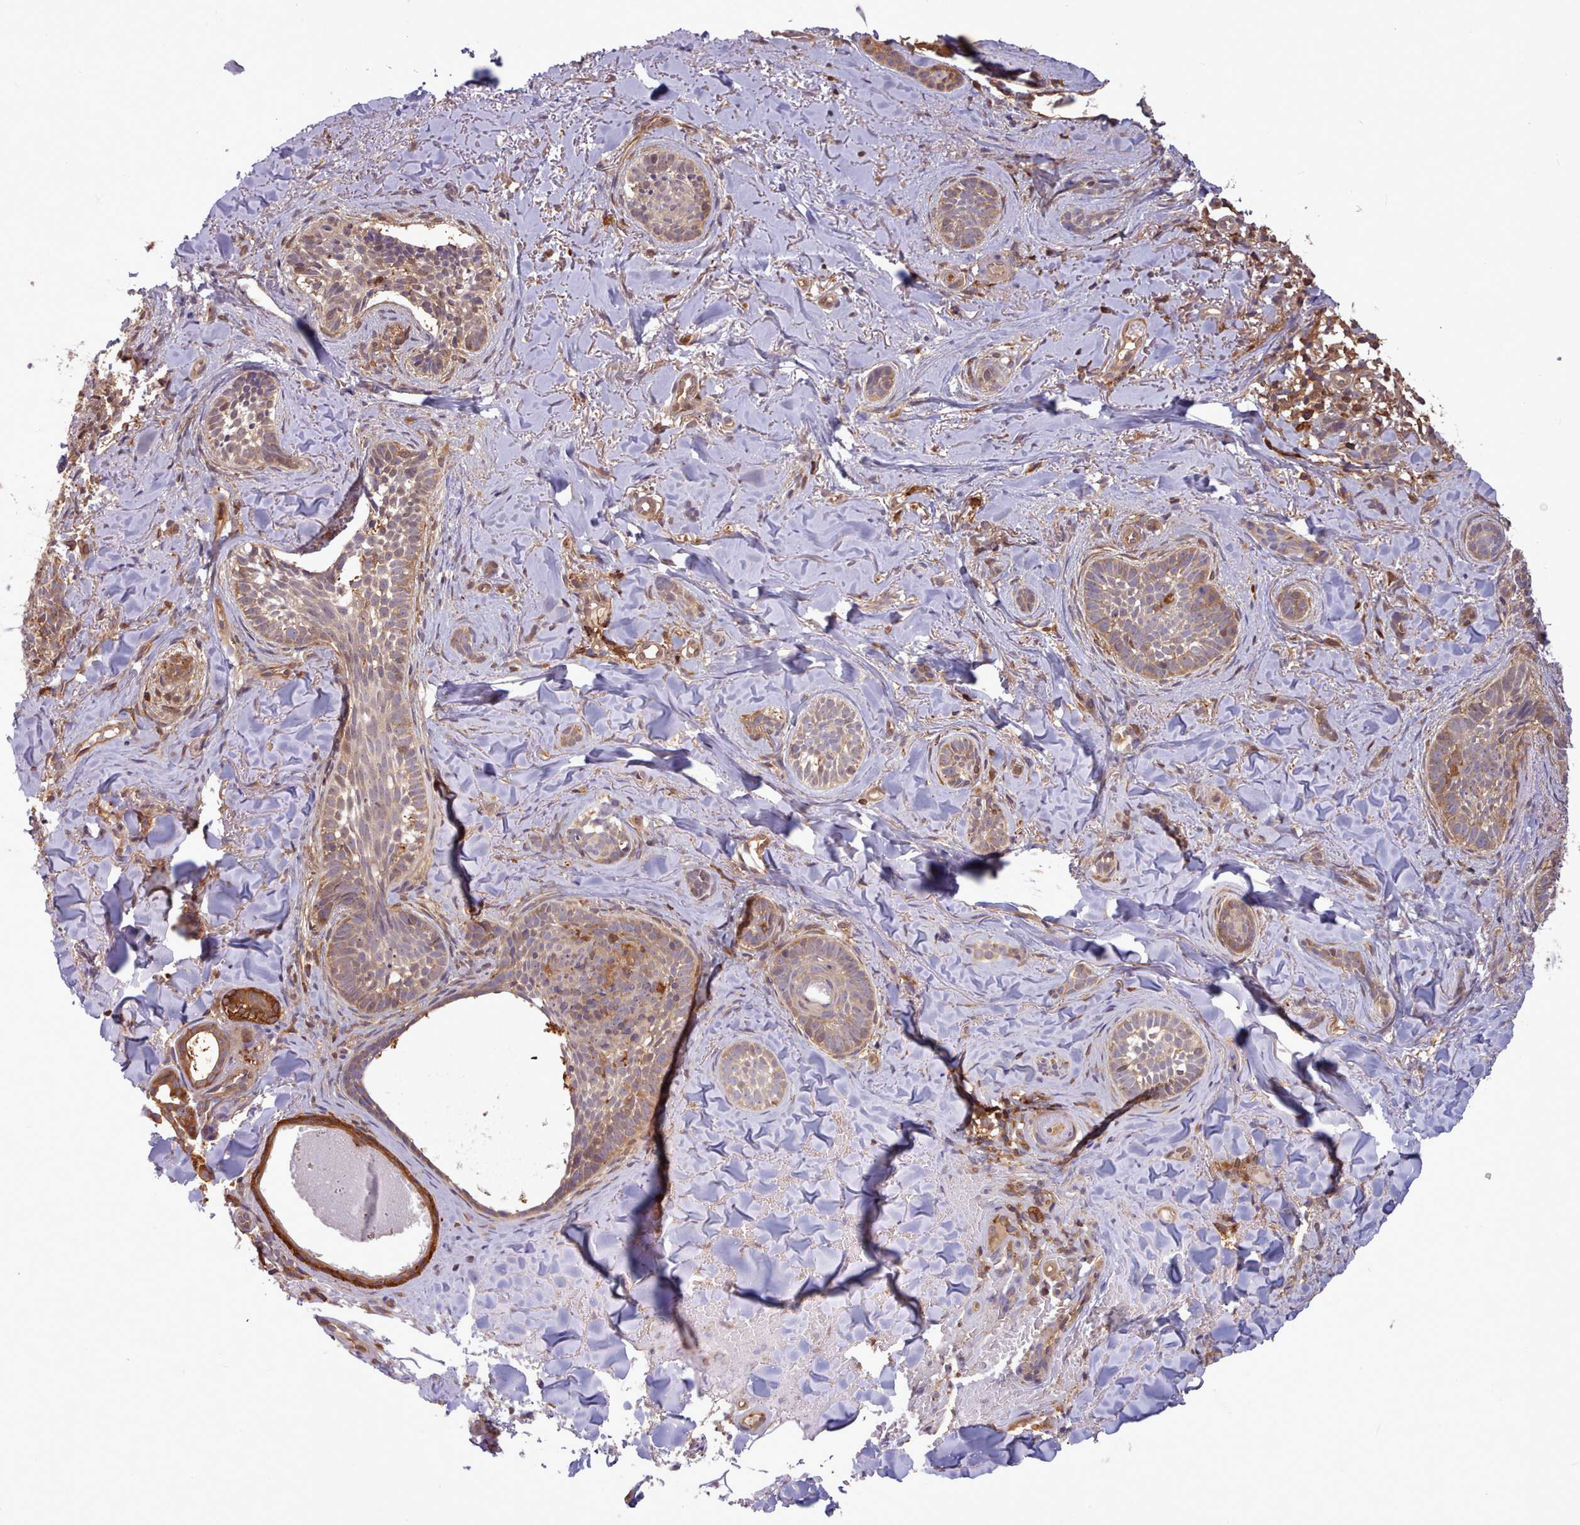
{"staining": {"intensity": "moderate", "quantity": "25%-75%", "location": "cytoplasmic/membranous"}, "tissue": "skin cancer", "cell_type": "Tumor cells", "image_type": "cancer", "snomed": [{"axis": "morphology", "description": "Basal cell carcinoma"}, {"axis": "topography", "description": "Skin"}], "caption": "About 25%-75% of tumor cells in basal cell carcinoma (skin) demonstrate moderate cytoplasmic/membranous protein expression as visualized by brown immunohistochemical staining.", "gene": "SLC4A9", "patient": {"sex": "female", "age": 55}}